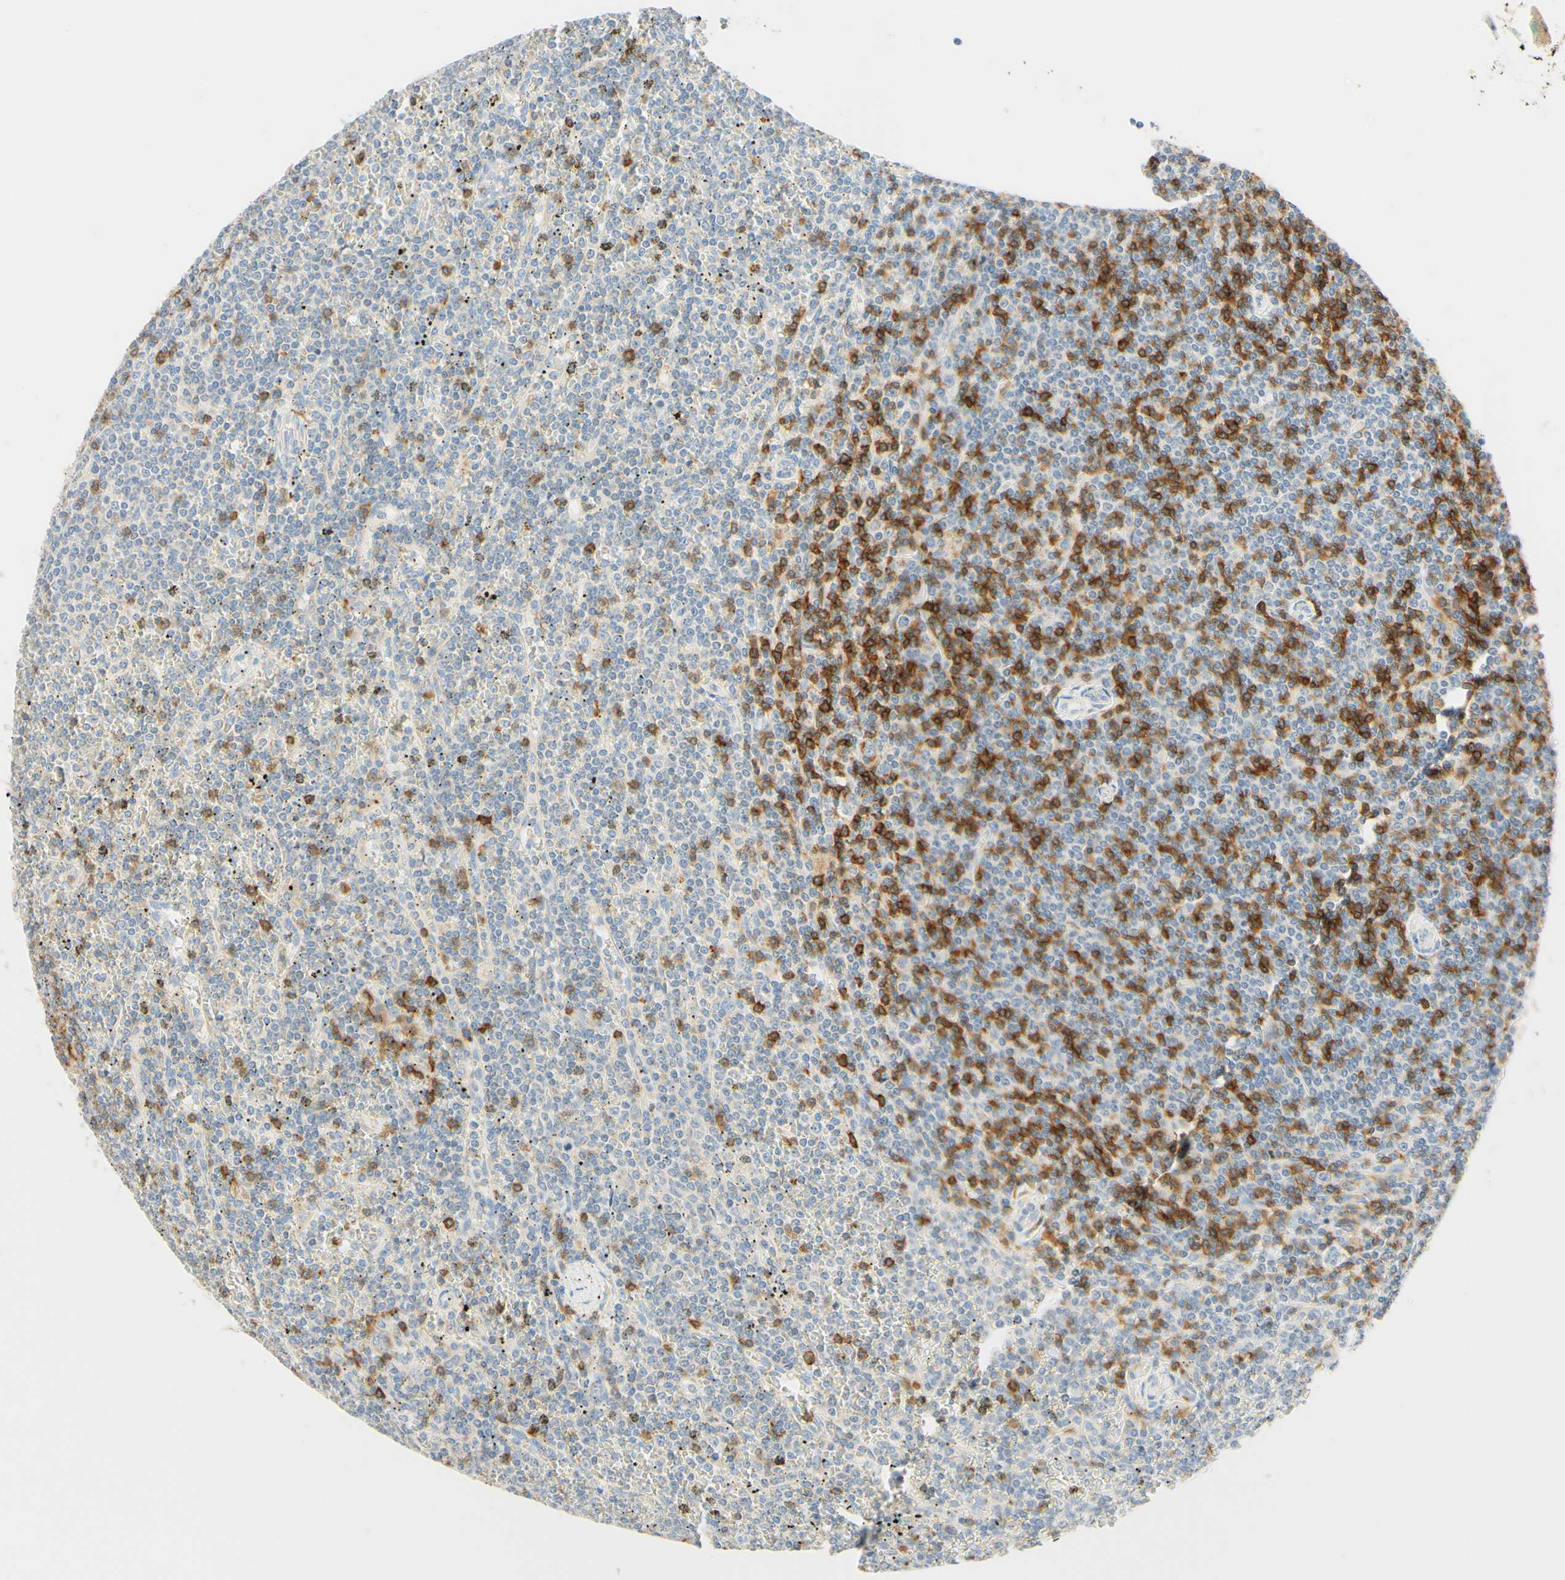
{"staining": {"intensity": "negative", "quantity": "none", "location": "none"}, "tissue": "lymphoma", "cell_type": "Tumor cells", "image_type": "cancer", "snomed": [{"axis": "morphology", "description": "Malignant lymphoma, non-Hodgkin's type, Low grade"}, {"axis": "topography", "description": "Spleen"}], "caption": "The immunohistochemistry (IHC) histopathology image has no significant positivity in tumor cells of malignant lymphoma, non-Hodgkin's type (low-grade) tissue.", "gene": "LAT", "patient": {"sex": "female", "age": 19}}